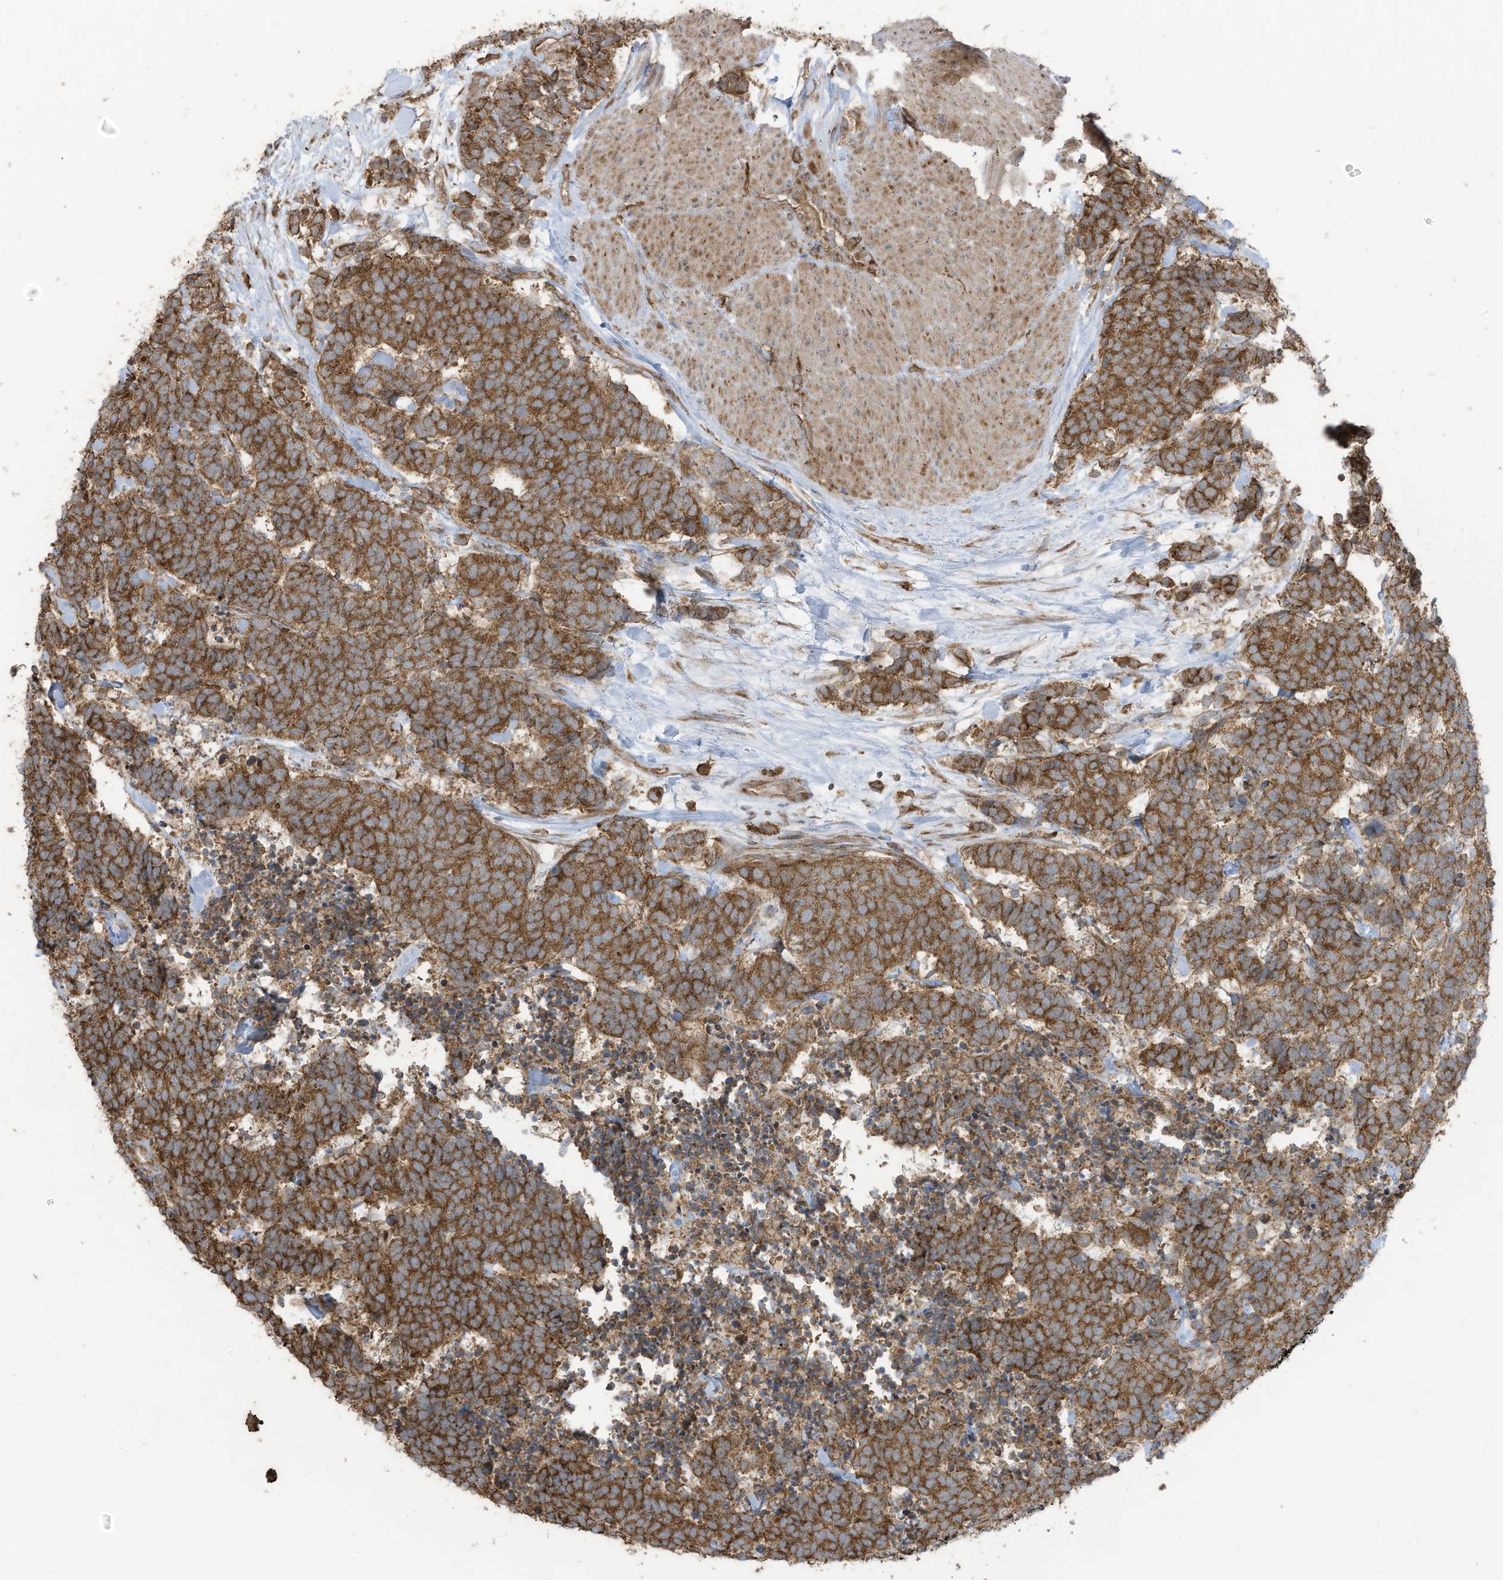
{"staining": {"intensity": "moderate", "quantity": ">75%", "location": "cytoplasmic/membranous"}, "tissue": "carcinoid", "cell_type": "Tumor cells", "image_type": "cancer", "snomed": [{"axis": "morphology", "description": "Carcinoma, NOS"}, {"axis": "morphology", "description": "Carcinoid, malignant, NOS"}, {"axis": "topography", "description": "Urinary bladder"}], "caption": "Human carcinoid stained with a protein marker displays moderate staining in tumor cells.", "gene": "CGAS", "patient": {"sex": "male", "age": 57}}